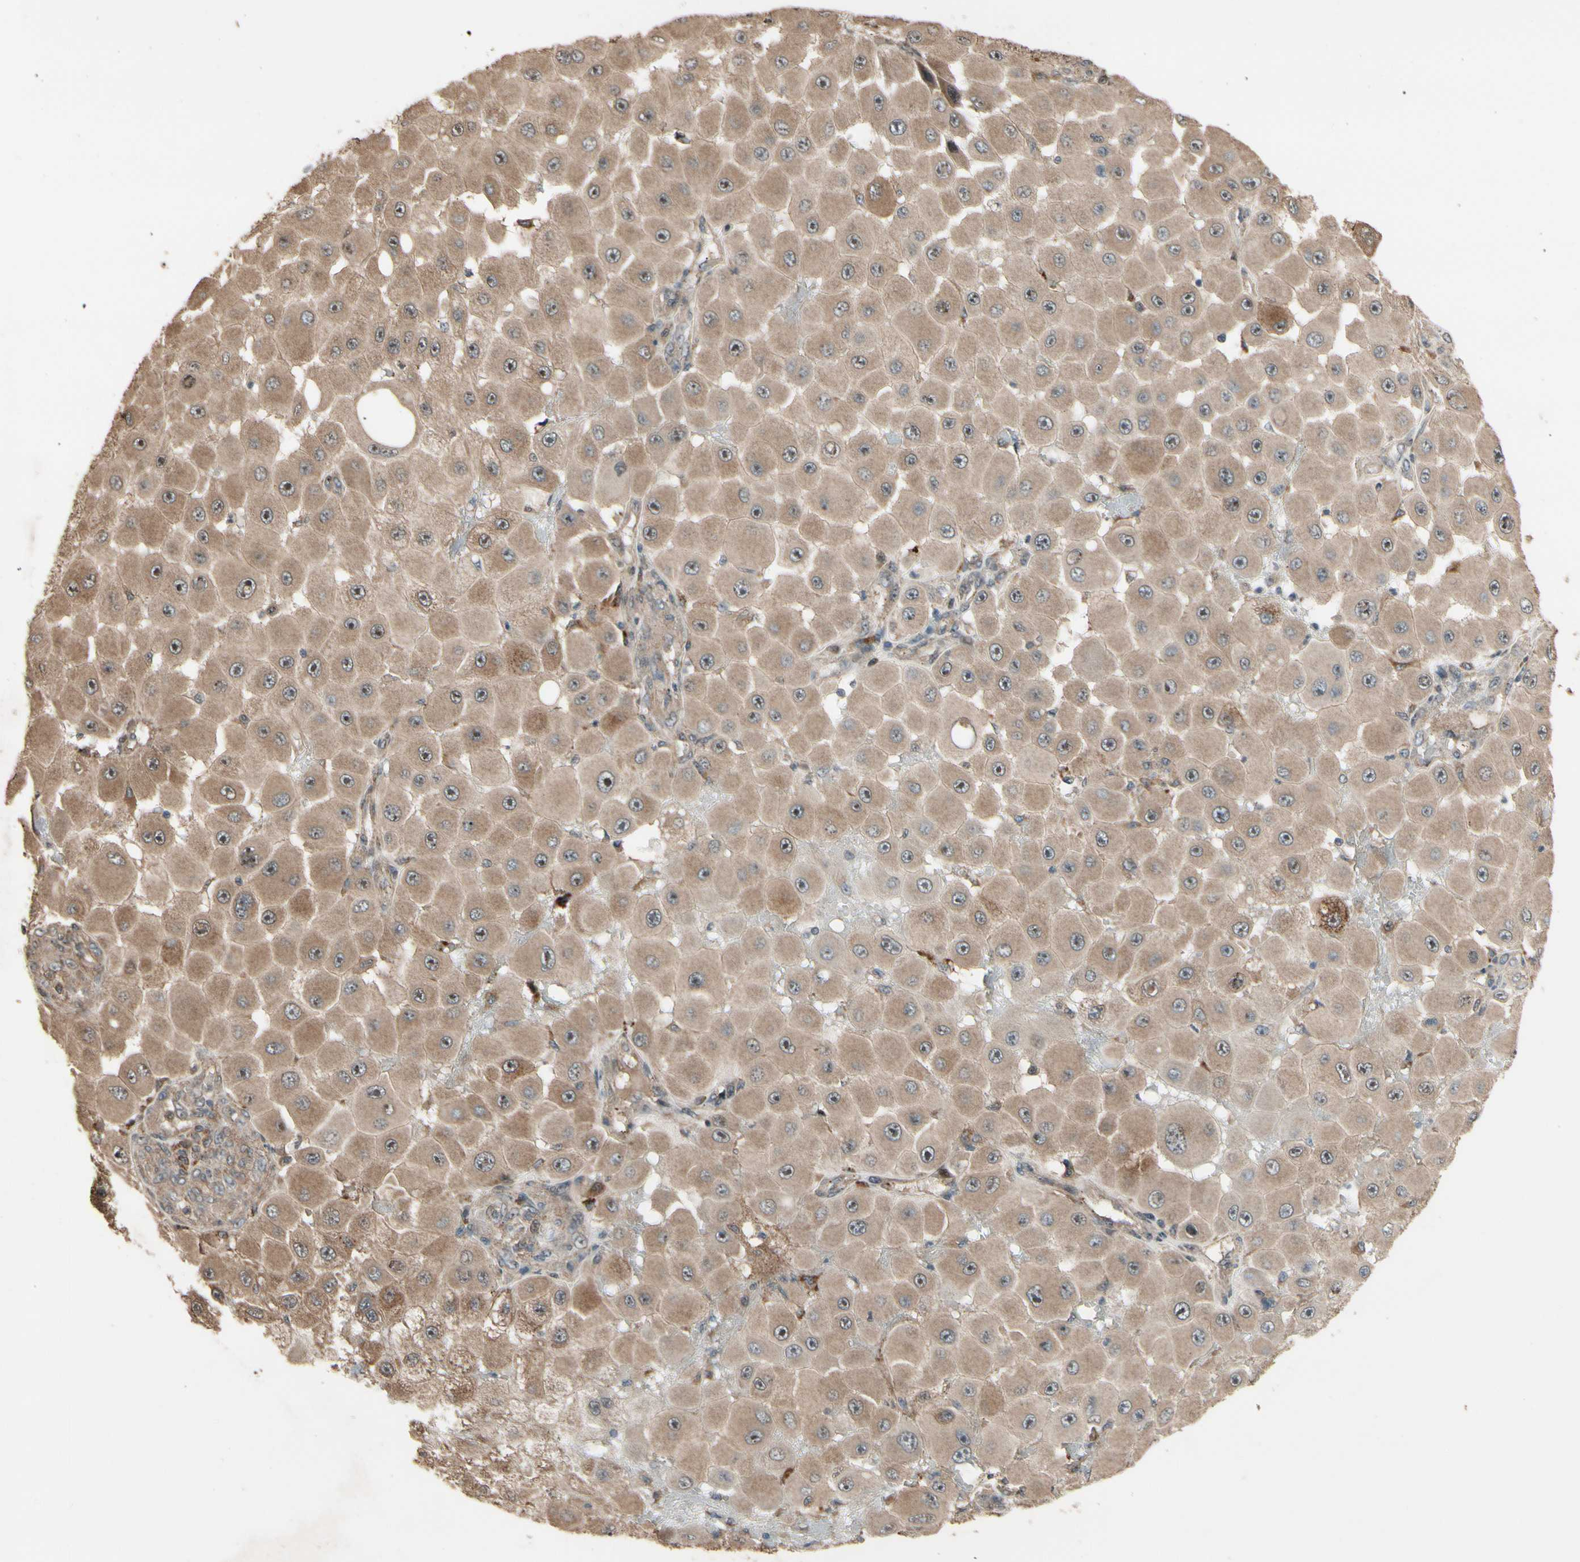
{"staining": {"intensity": "moderate", "quantity": "<25%", "location": "cytoplasmic/membranous"}, "tissue": "melanoma", "cell_type": "Tumor cells", "image_type": "cancer", "snomed": [{"axis": "morphology", "description": "Malignant melanoma, NOS"}, {"axis": "topography", "description": "Skin"}], "caption": "Tumor cells display moderate cytoplasmic/membranous expression in approximately <25% of cells in malignant melanoma.", "gene": "CSF1R", "patient": {"sex": "female", "age": 81}}